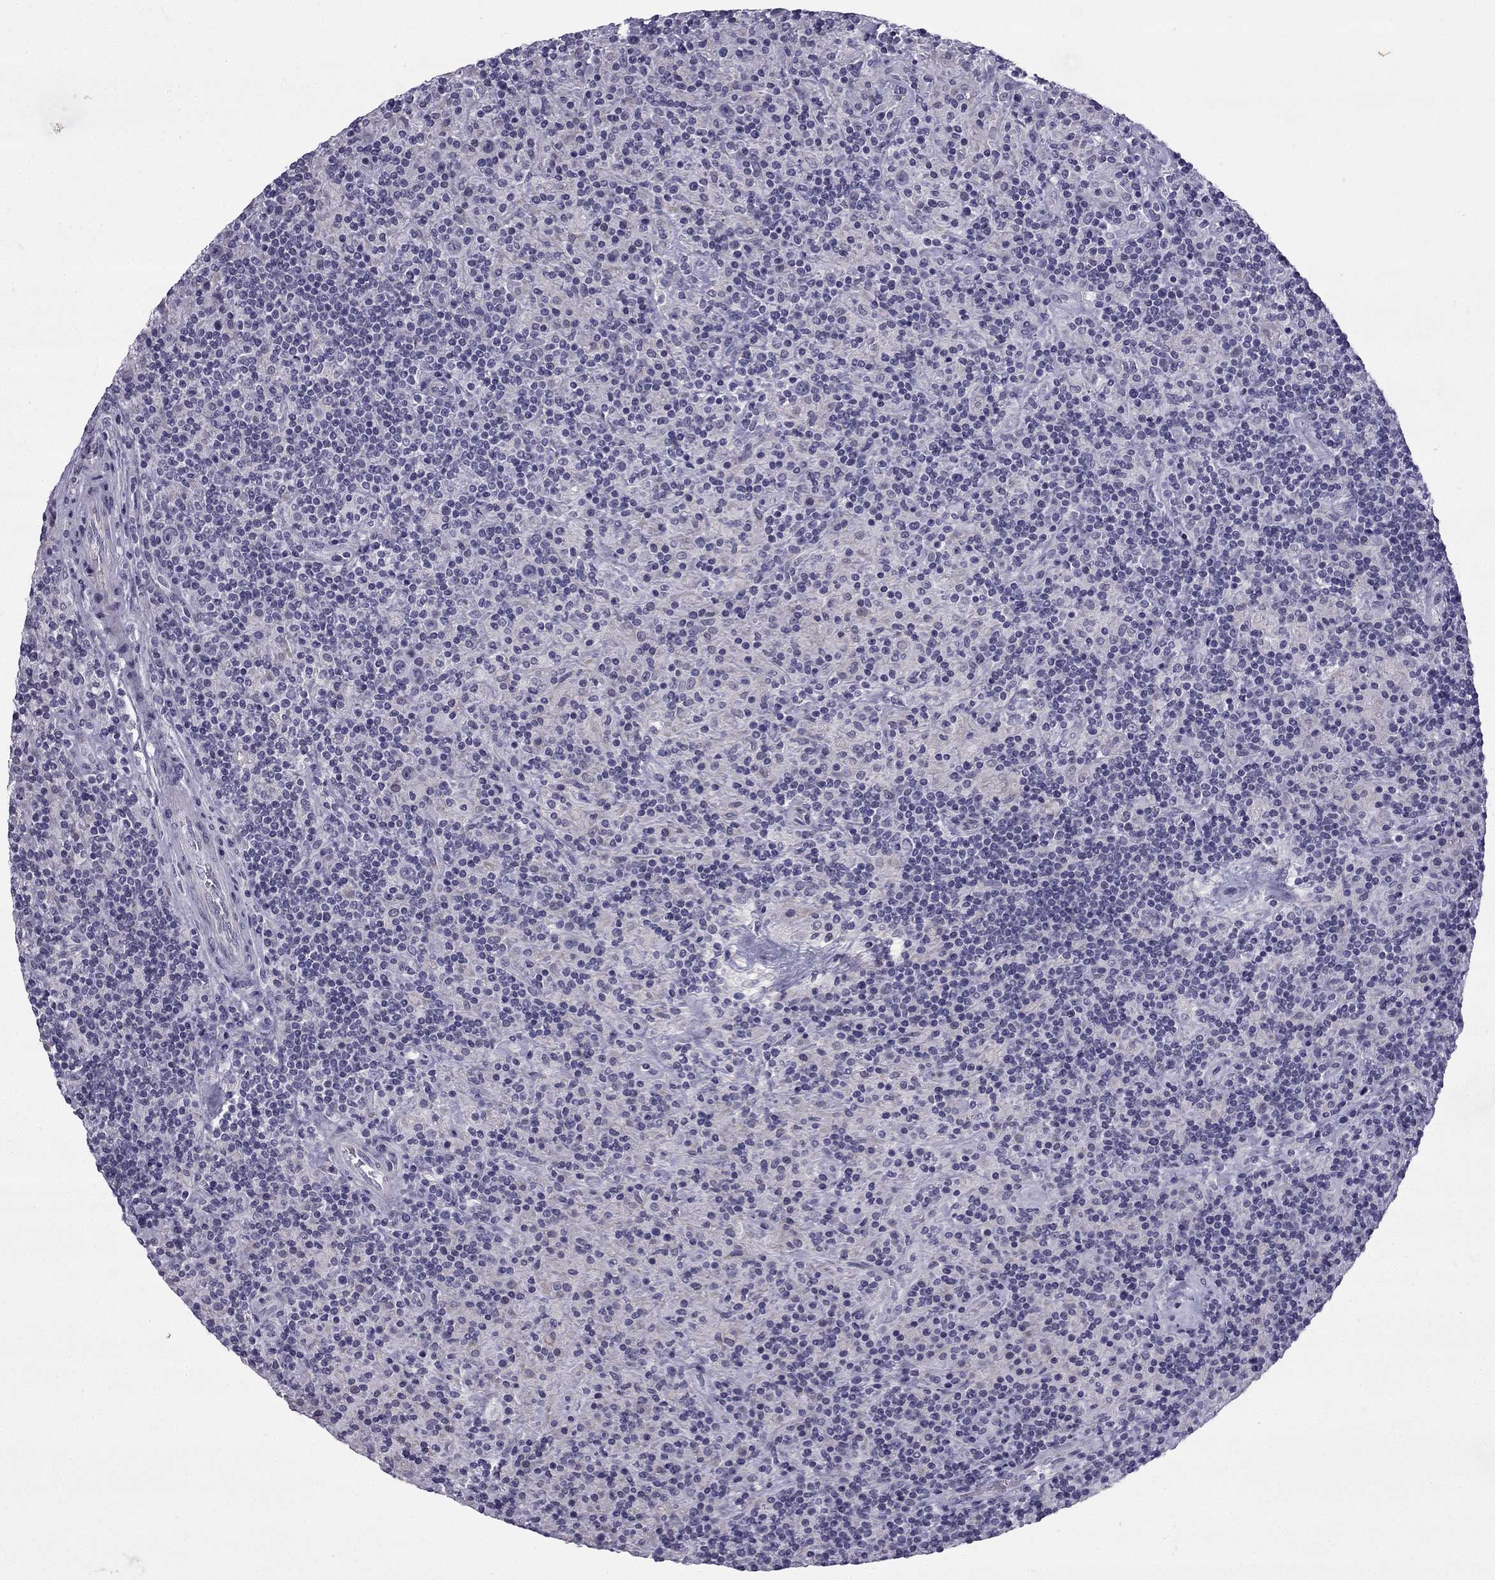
{"staining": {"intensity": "negative", "quantity": "none", "location": "none"}, "tissue": "lymphoma", "cell_type": "Tumor cells", "image_type": "cancer", "snomed": [{"axis": "morphology", "description": "Hodgkin's disease, NOS"}, {"axis": "topography", "description": "Lymph node"}], "caption": "The immunohistochemistry (IHC) image has no significant positivity in tumor cells of Hodgkin's disease tissue.", "gene": "CFAP53", "patient": {"sex": "male", "age": 70}}